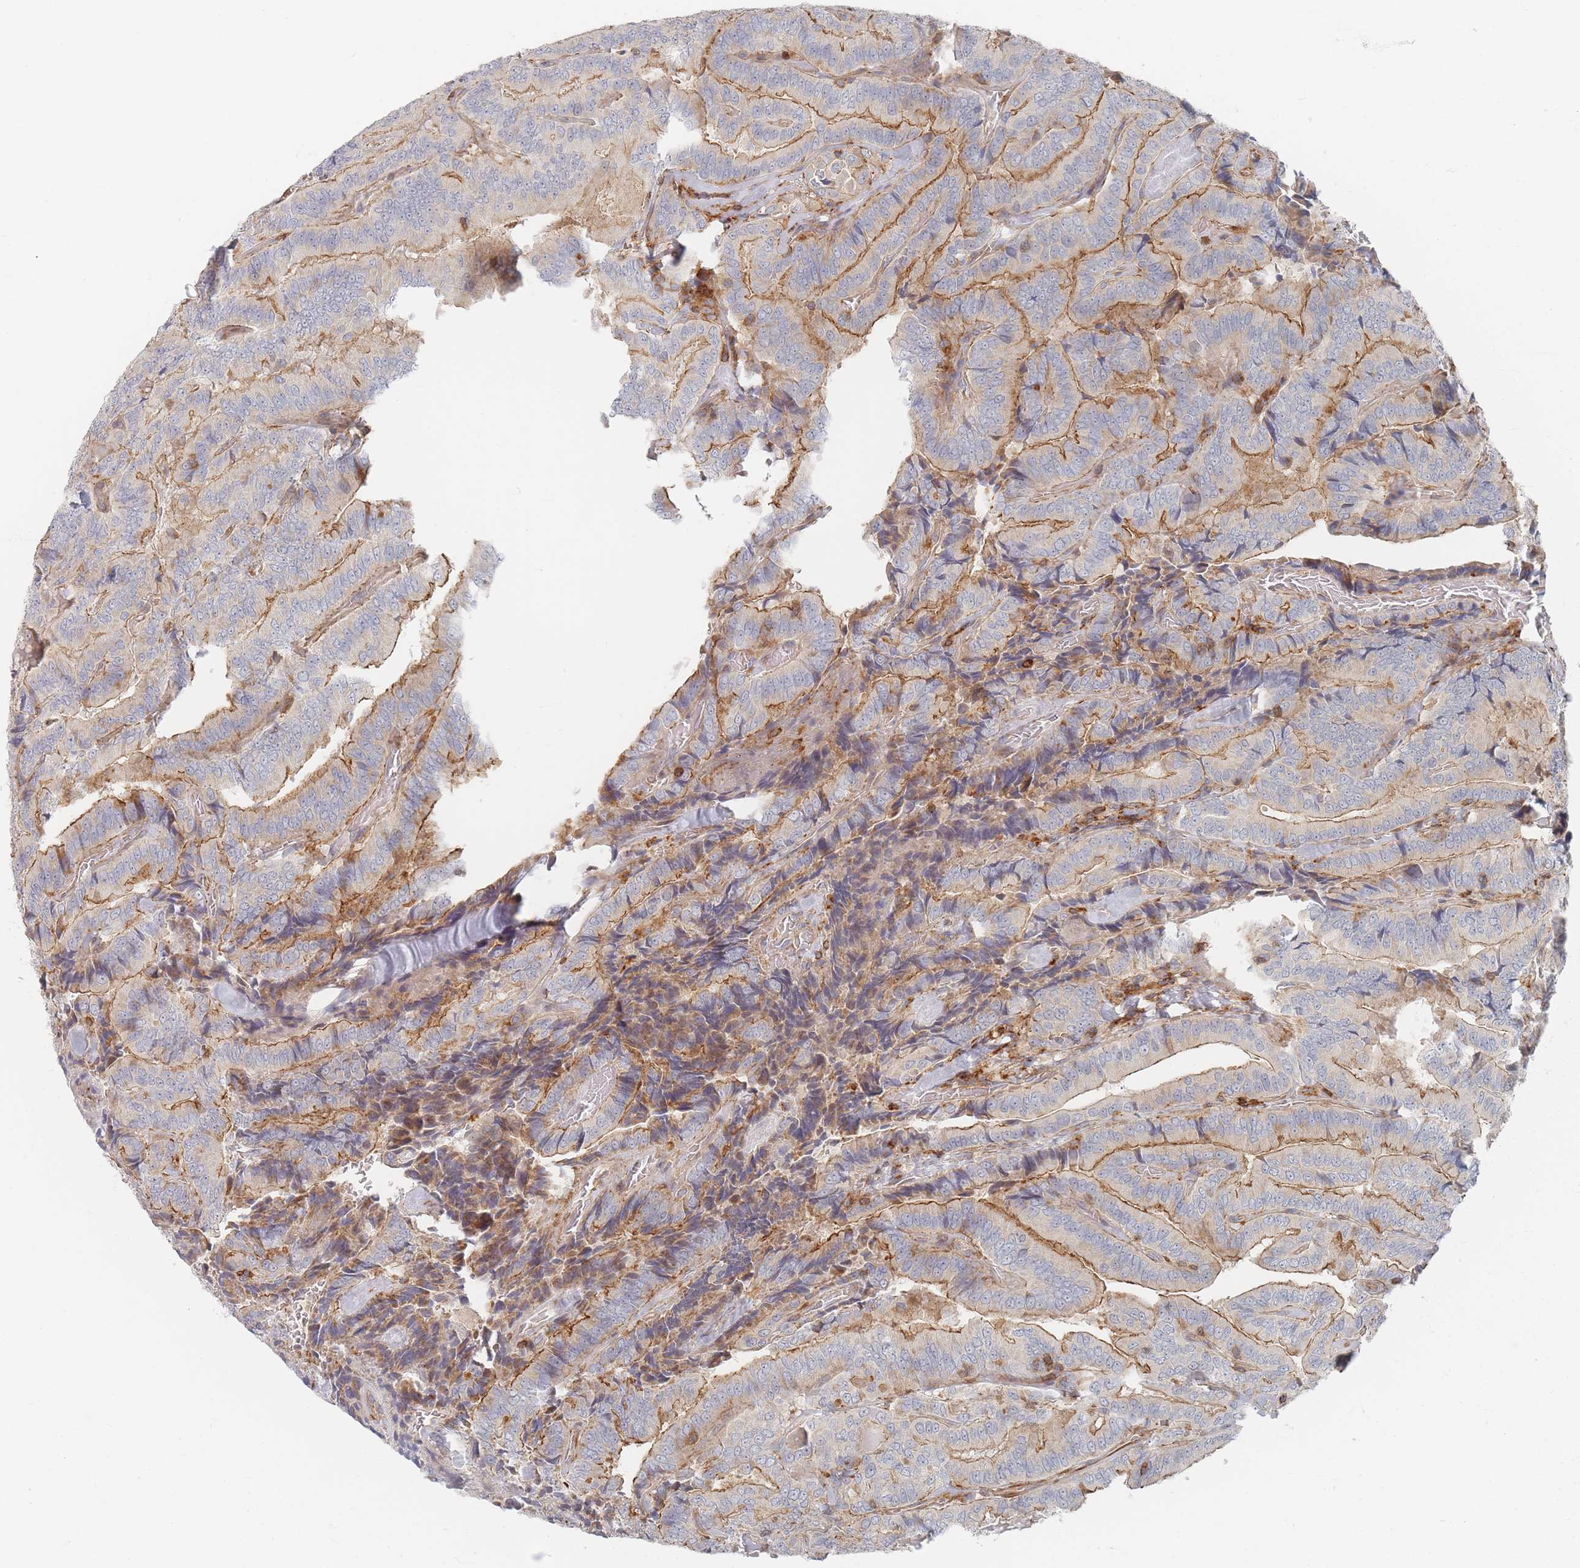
{"staining": {"intensity": "moderate", "quantity": ">75%", "location": "cytoplasmic/membranous"}, "tissue": "thyroid cancer", "cell_type": "Tumor cells", "image_type": "cancer", "snomed": [{"axis": "morphology", "description": "Papillary adenocarcinoma, NOS"}, {"axis": "topography", "description": "Thyroid gland"}], "caption": "Human thyroid papillary adenocarcinoma stained with a protein marker displays moderate staining in tumor cells.", "gene": "ZNF852", "patient": {"sex": "male", "age": 61}}